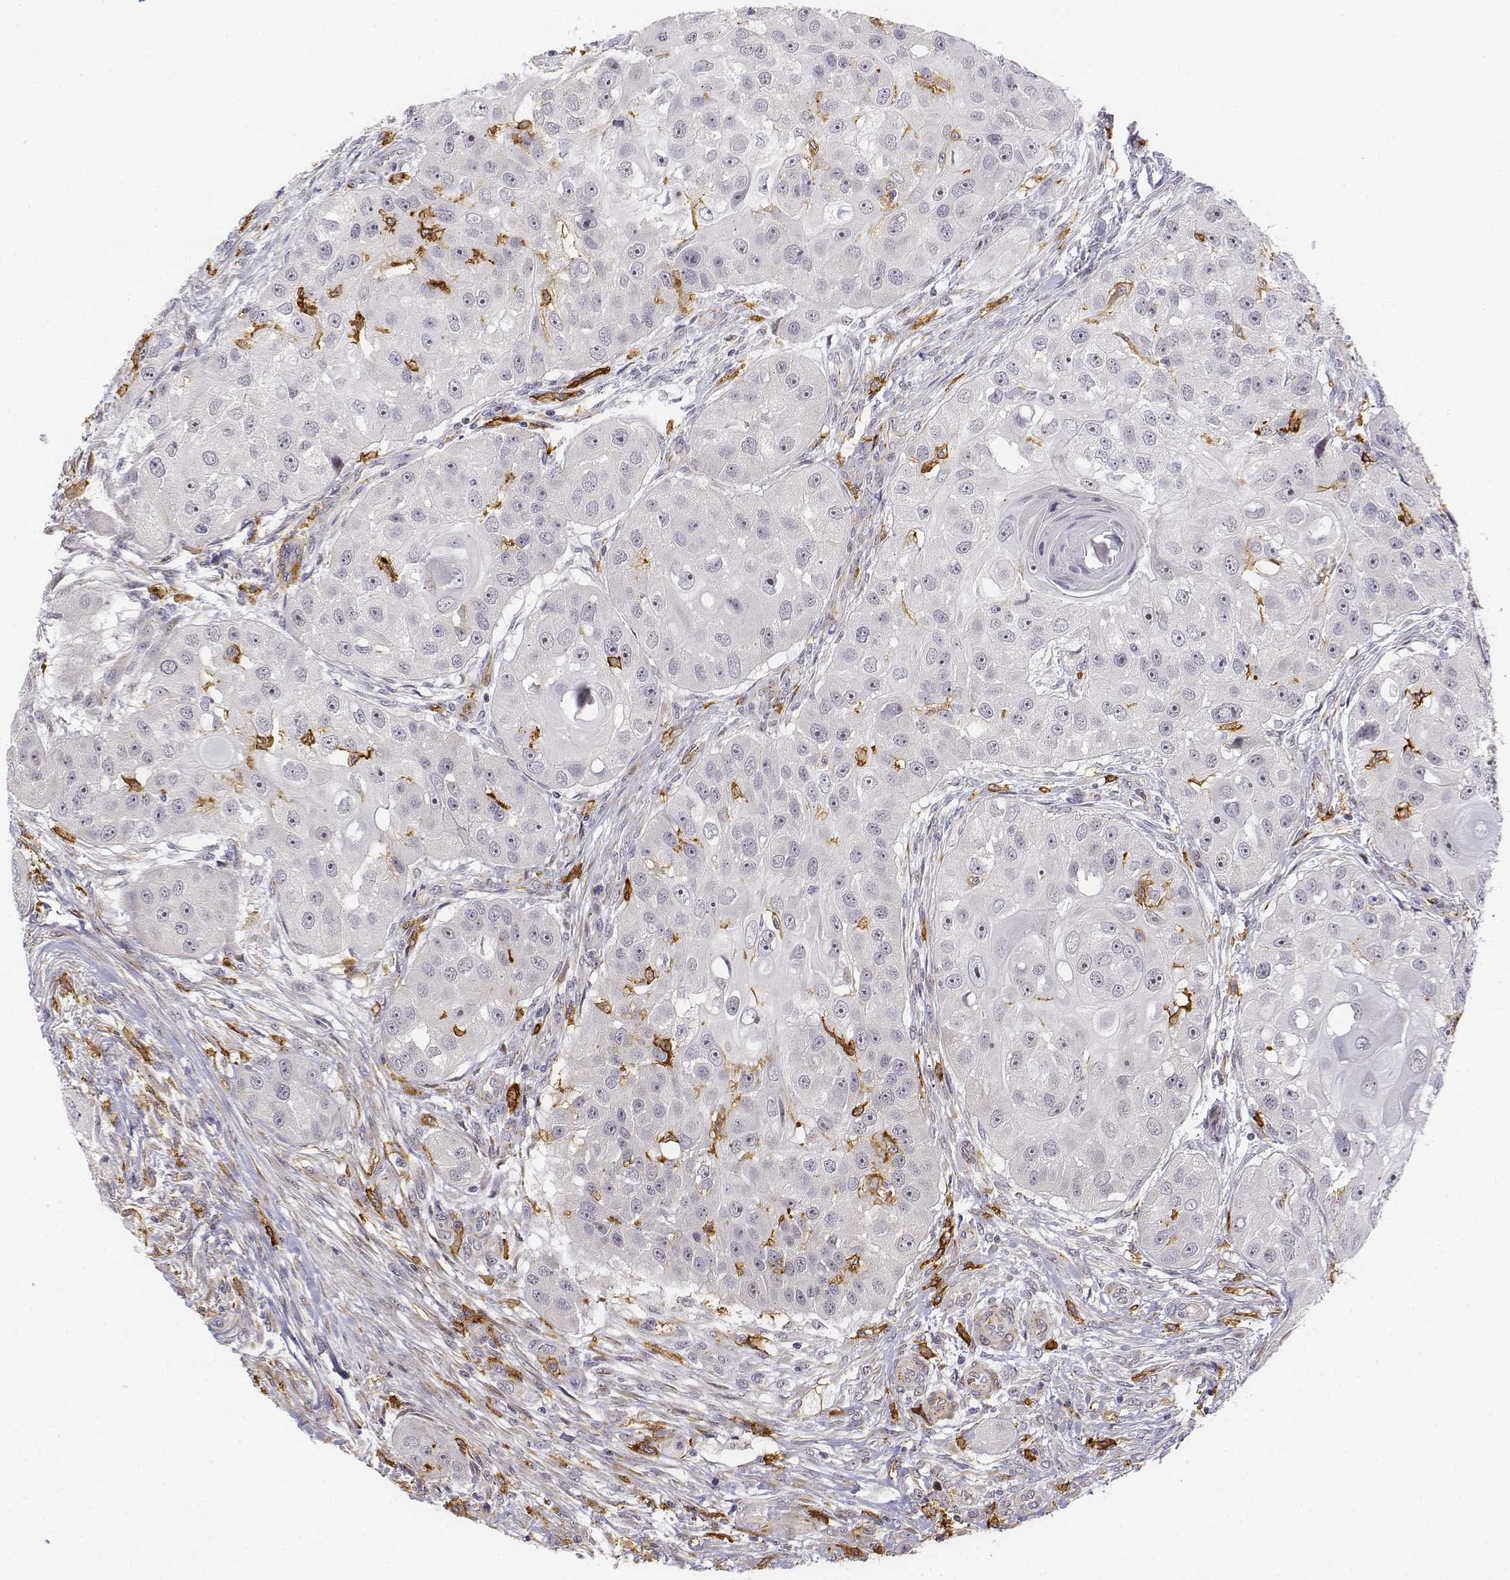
{"staining": {"intensity": "negative", "quantity": "none", "location": "none"}, "tissue": "head and neck cancer", "cell_type": "Tumor cells", "image_type": "cancer", "snomed": [{"axis": "morphology", "description": "Squamous cell carcinoma, NOS"}, {"axis": "topography", "description": "Head-Neck"}], "caption": "This is an immunohistochemistry image of squamous cell carcinoma (head and neck). There is no expression in tumor cells.", "gene": "CD14", "patient": {"sex": "male", "age": 51}}